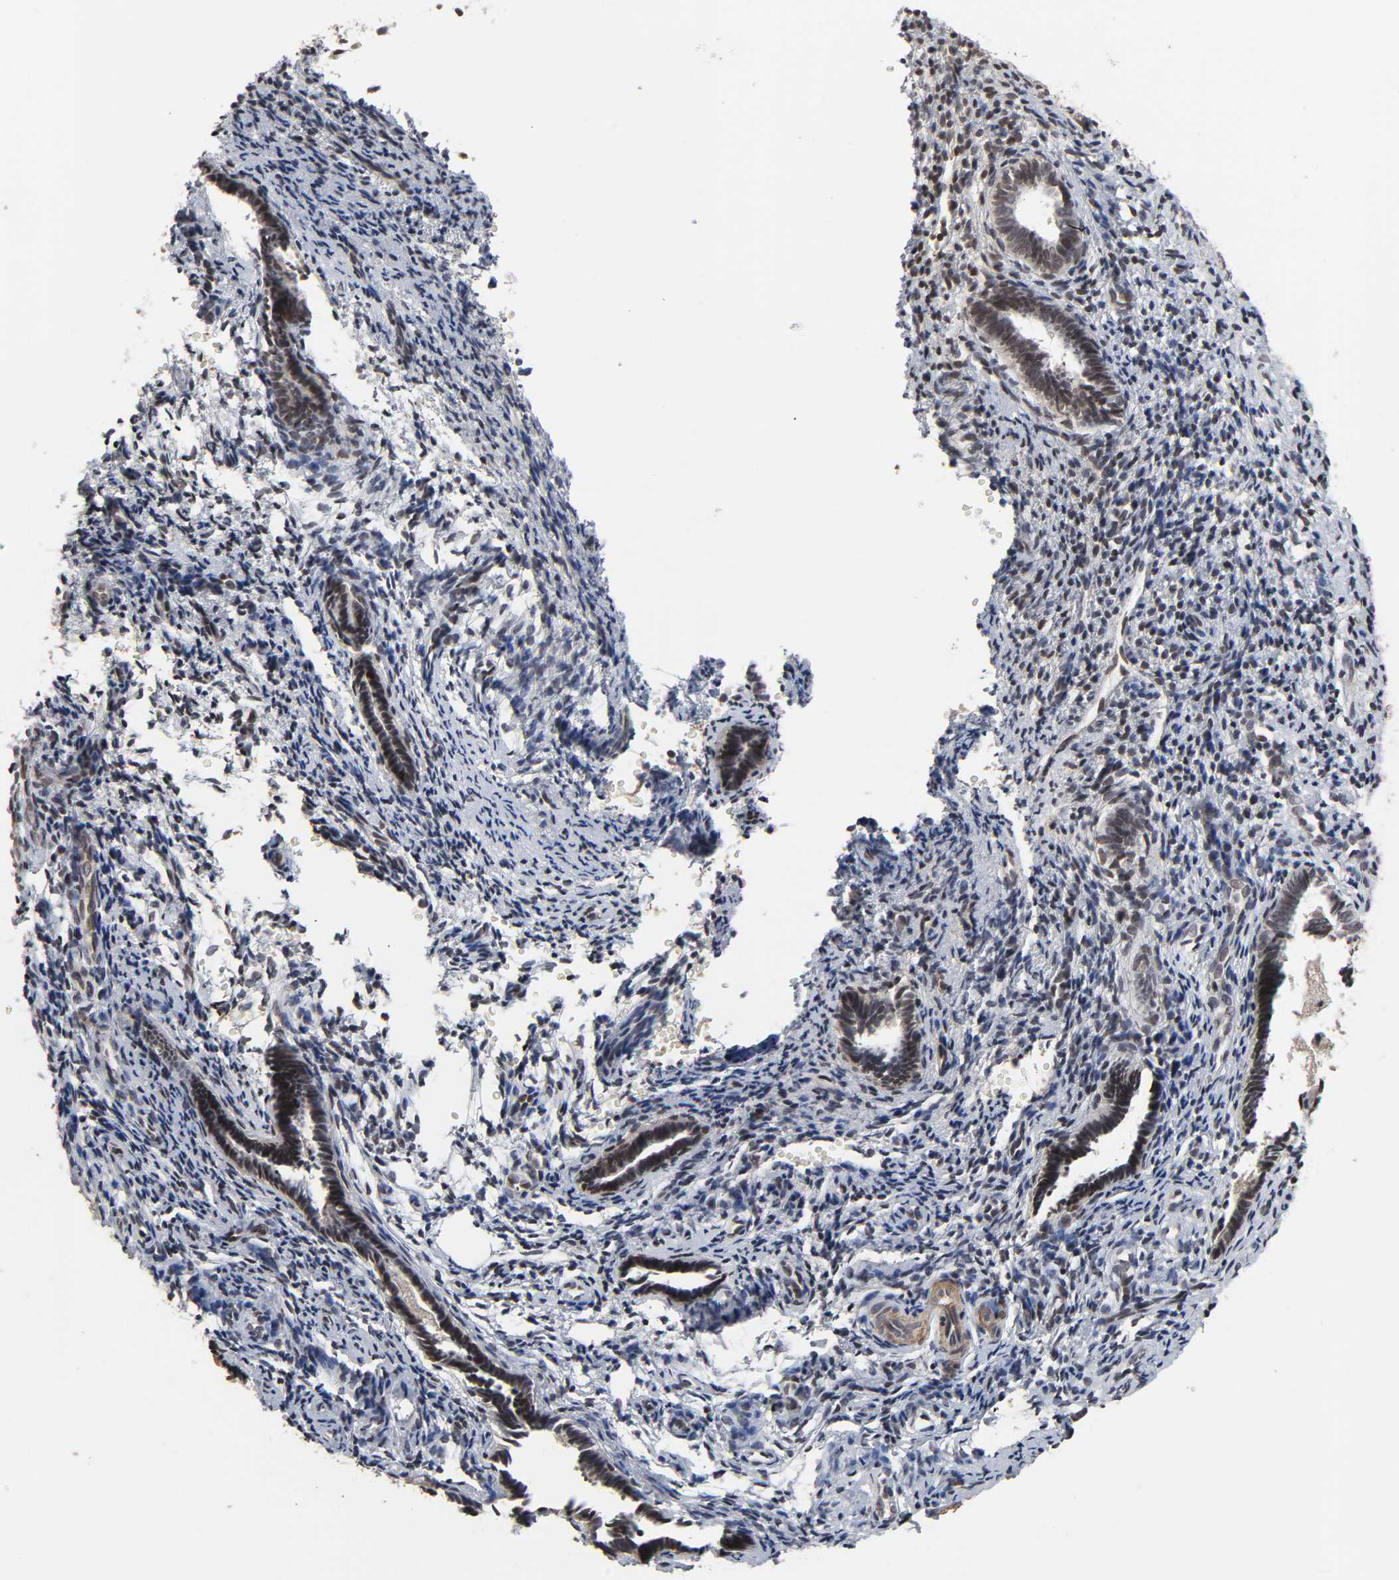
{"staining": {"intensity": "strong", "quantity": "25%-75%", "location": "cytoplasmic/membranous,nuclear"}, "tissue": "endometrium", "cell_type": "Cells in endometrial stroma", "image_type": "normal", "snomed": [{"axis": "morphology", "description": "Normal tissue, NOS"}, {"axis": "topography", "description": "Endometrium"}], "caption": "Protein expression analysis of unremarkable human endometrium reveals strong cytoplasmic/membranous,nuclear positivity in about 25%-75% of cells in endometrial stroma.", "gene": "CPN2", "patient": {"sex": "female", "age": 27}}